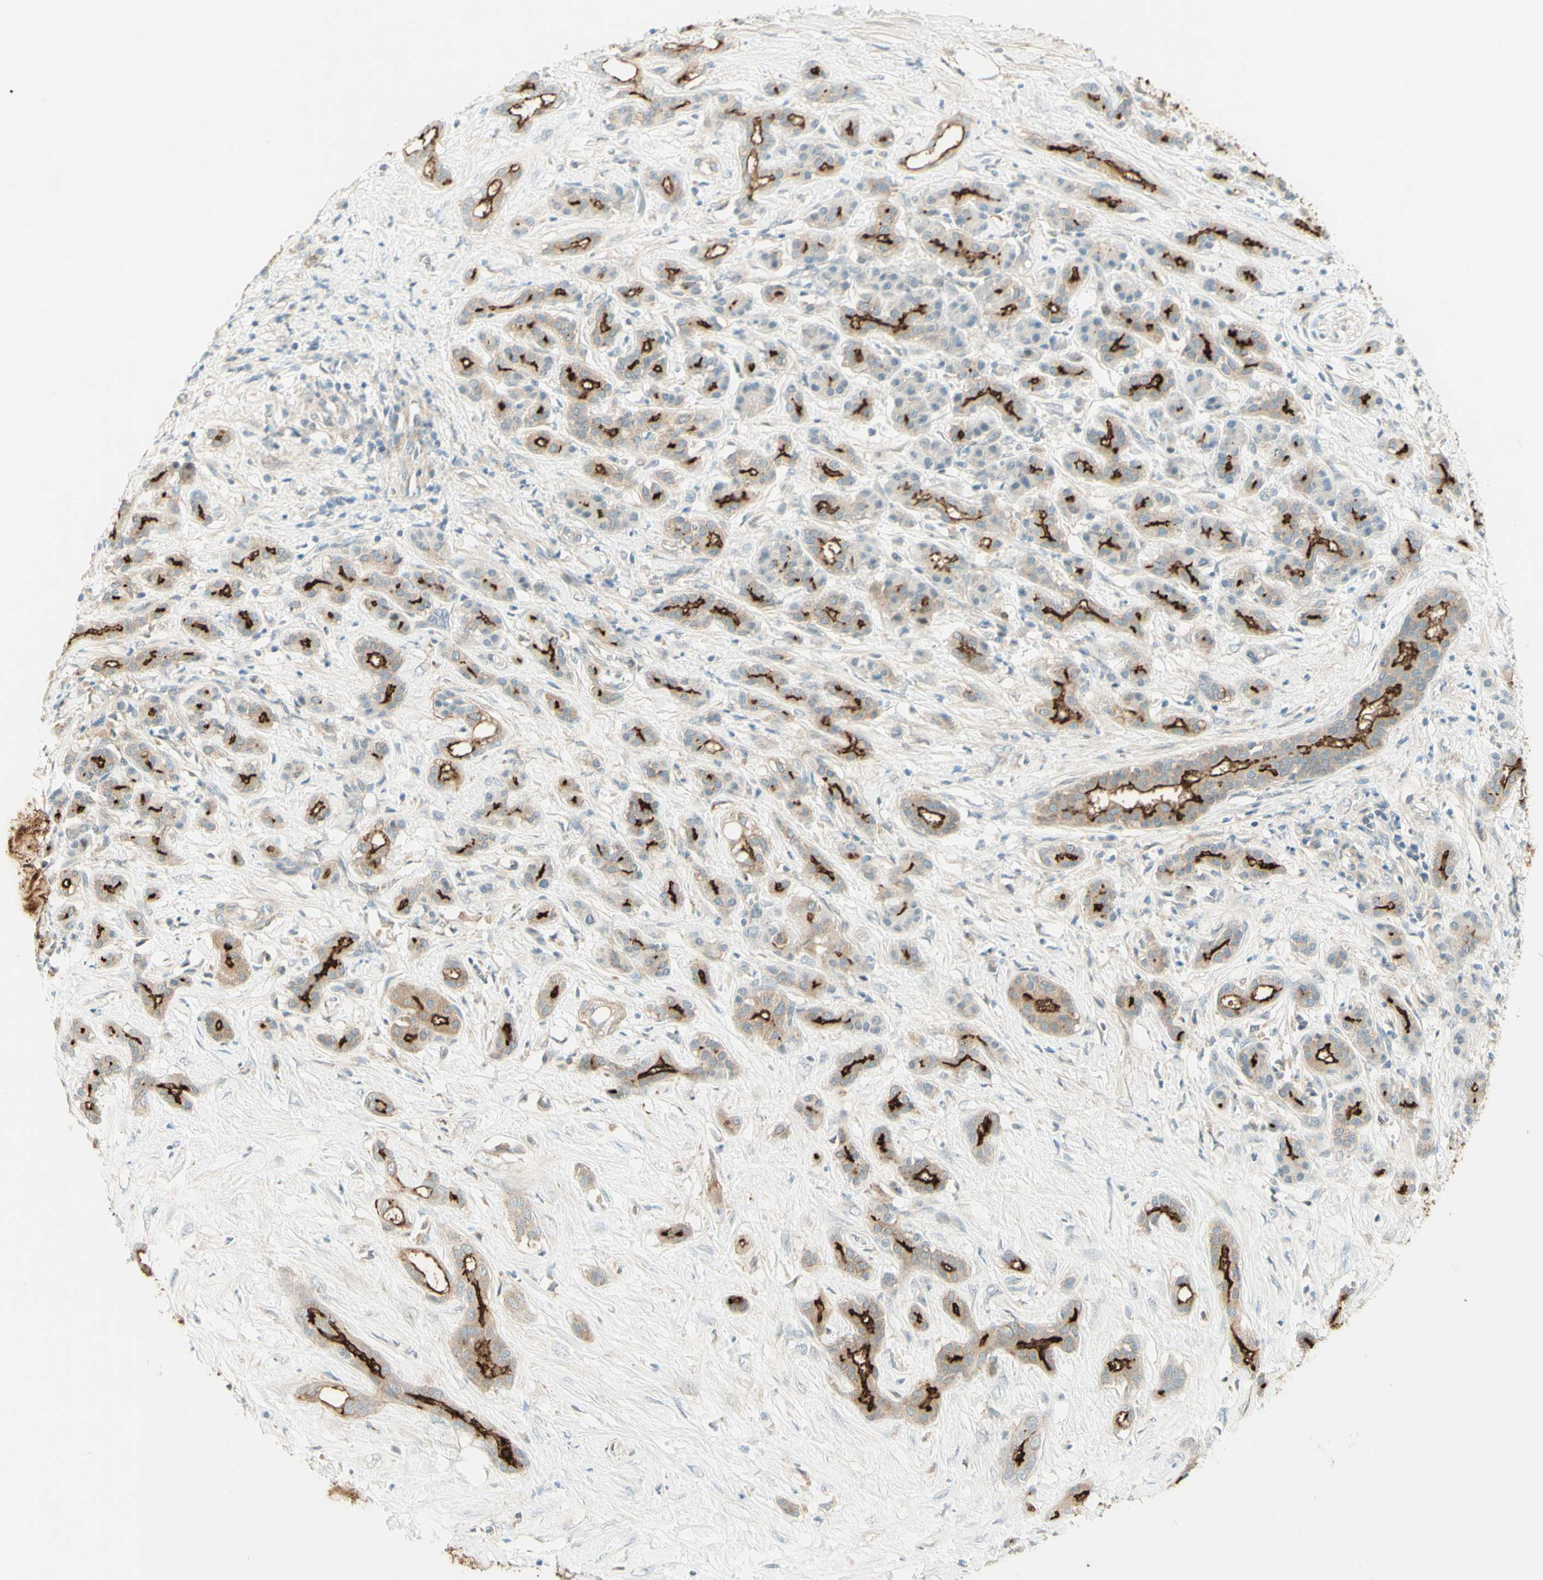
{"staining": {"intensity": "strong", "quantity": "25%-75%", "location": "cytoplasmic/membranous"}, "tissue": "pancreatic cancer", "cell_type": "Tumor cells", "image_type": "cancer", "snomed": [{"axis": "morphology", "description": "Adenocarcinoma, NOS"}, {"axis": "topography", "description": "Pancreas"}], "caption": "An image showing strong cytoplasmic/membranous expression in approximately 25%-75% of tumor cells in pancreatic cancer (adenocarcinoma), as visualized by brown immunohistochemical staining.", "gene": "PROM1", "patient": {"sex": "male", "age": 41}}